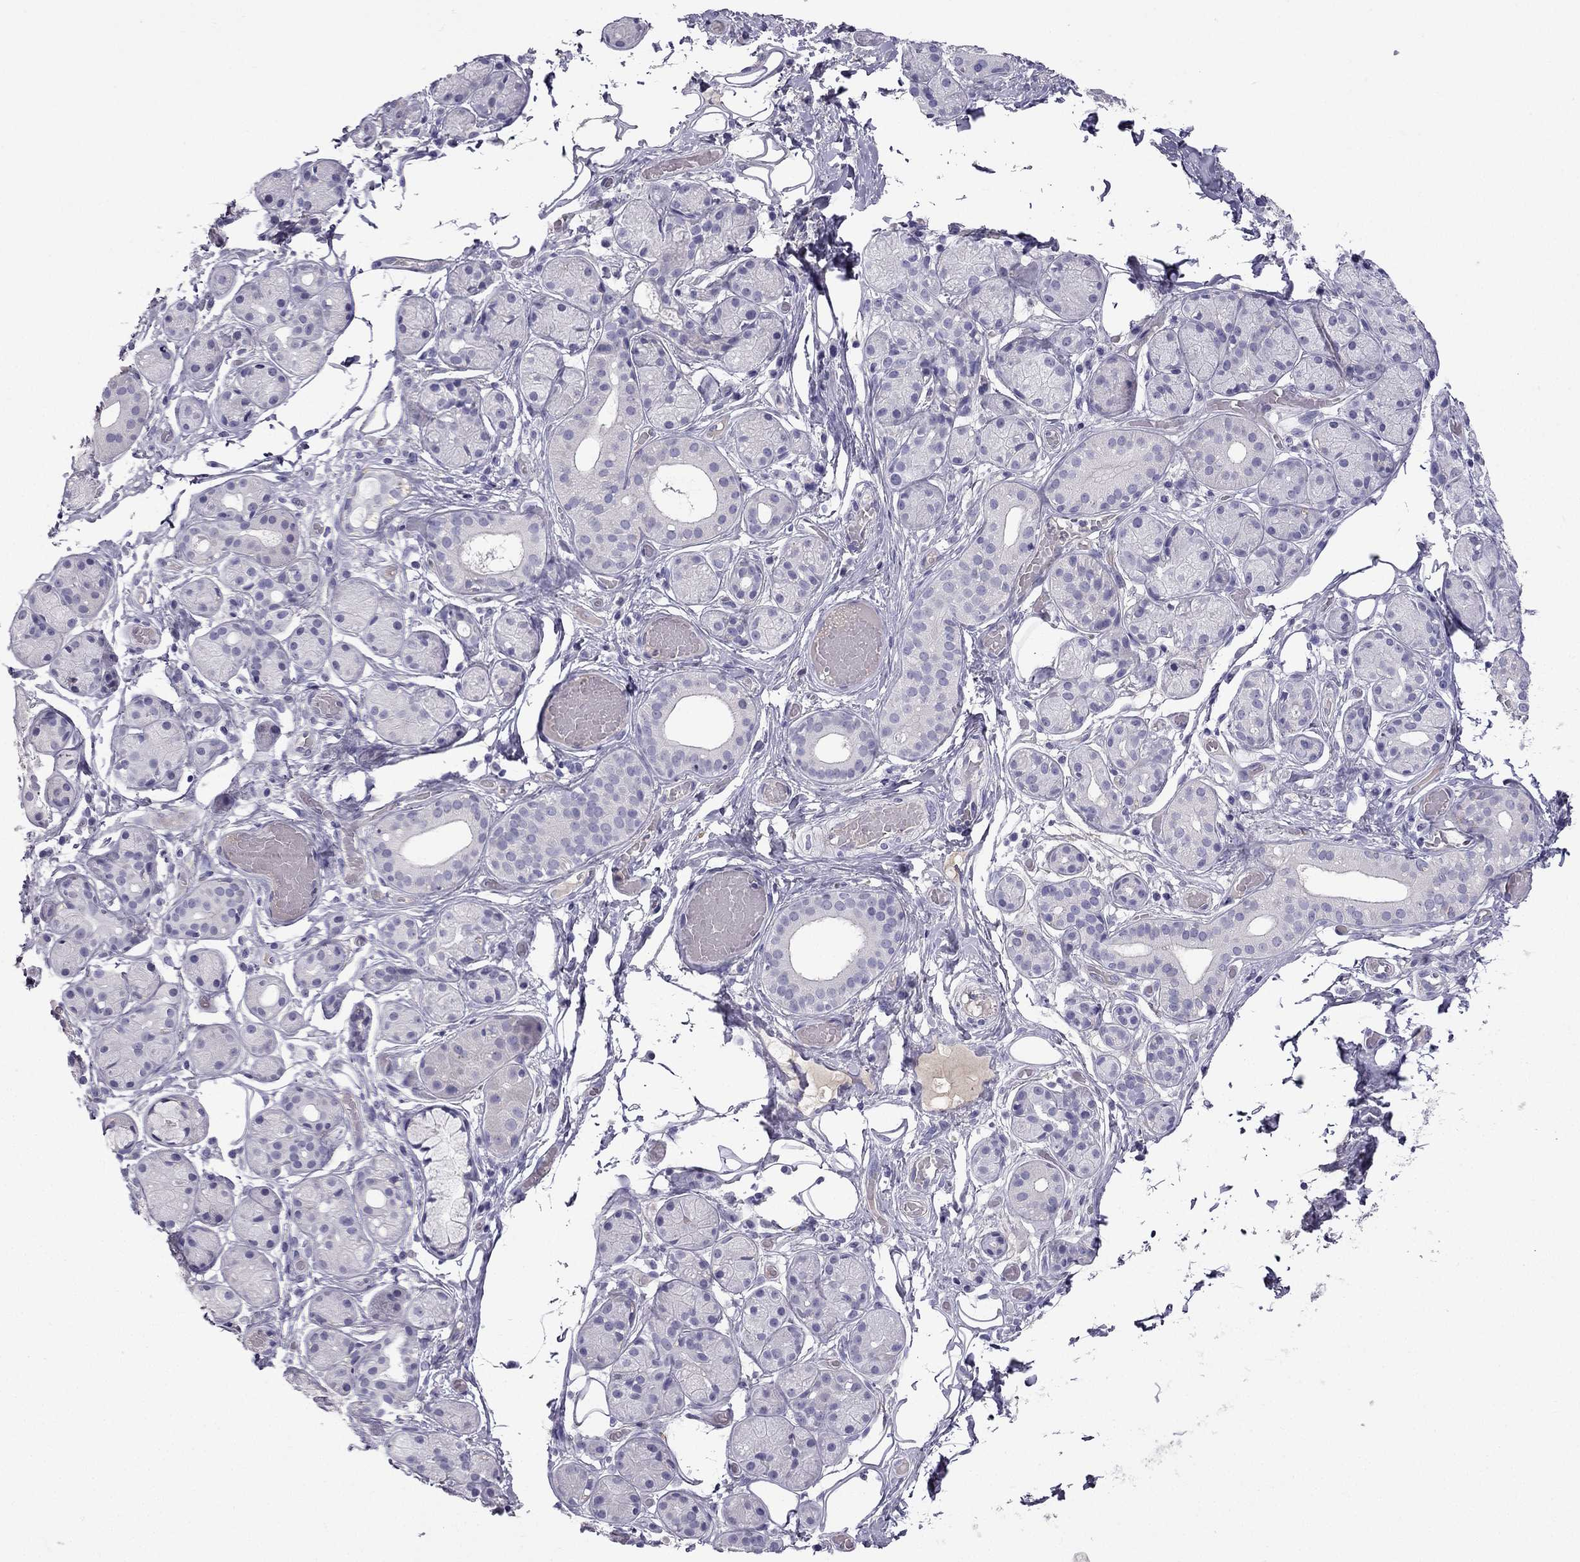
{"staining": {"intensity": "negative", "quantity": "none", "location": "none"}, "tissue": "salivary gland", "cell_type": "Glandular cells", "image_type": "normal", "snomed": [{"axis": "morphology", "description": "Normal tissue, NOS"}, {"axis": "topography", "description": "Salivary gland"}, {"axis": "topography", "description": "Peripheral nerve tissue"}], "caption": "This is an immunohistochemistry (IHC) histopathology image of unremarkable human salivary gland. There is no staining in glandular cells.", "gene": "STOML3", "patient": {"sex": "male", "age": 71}}